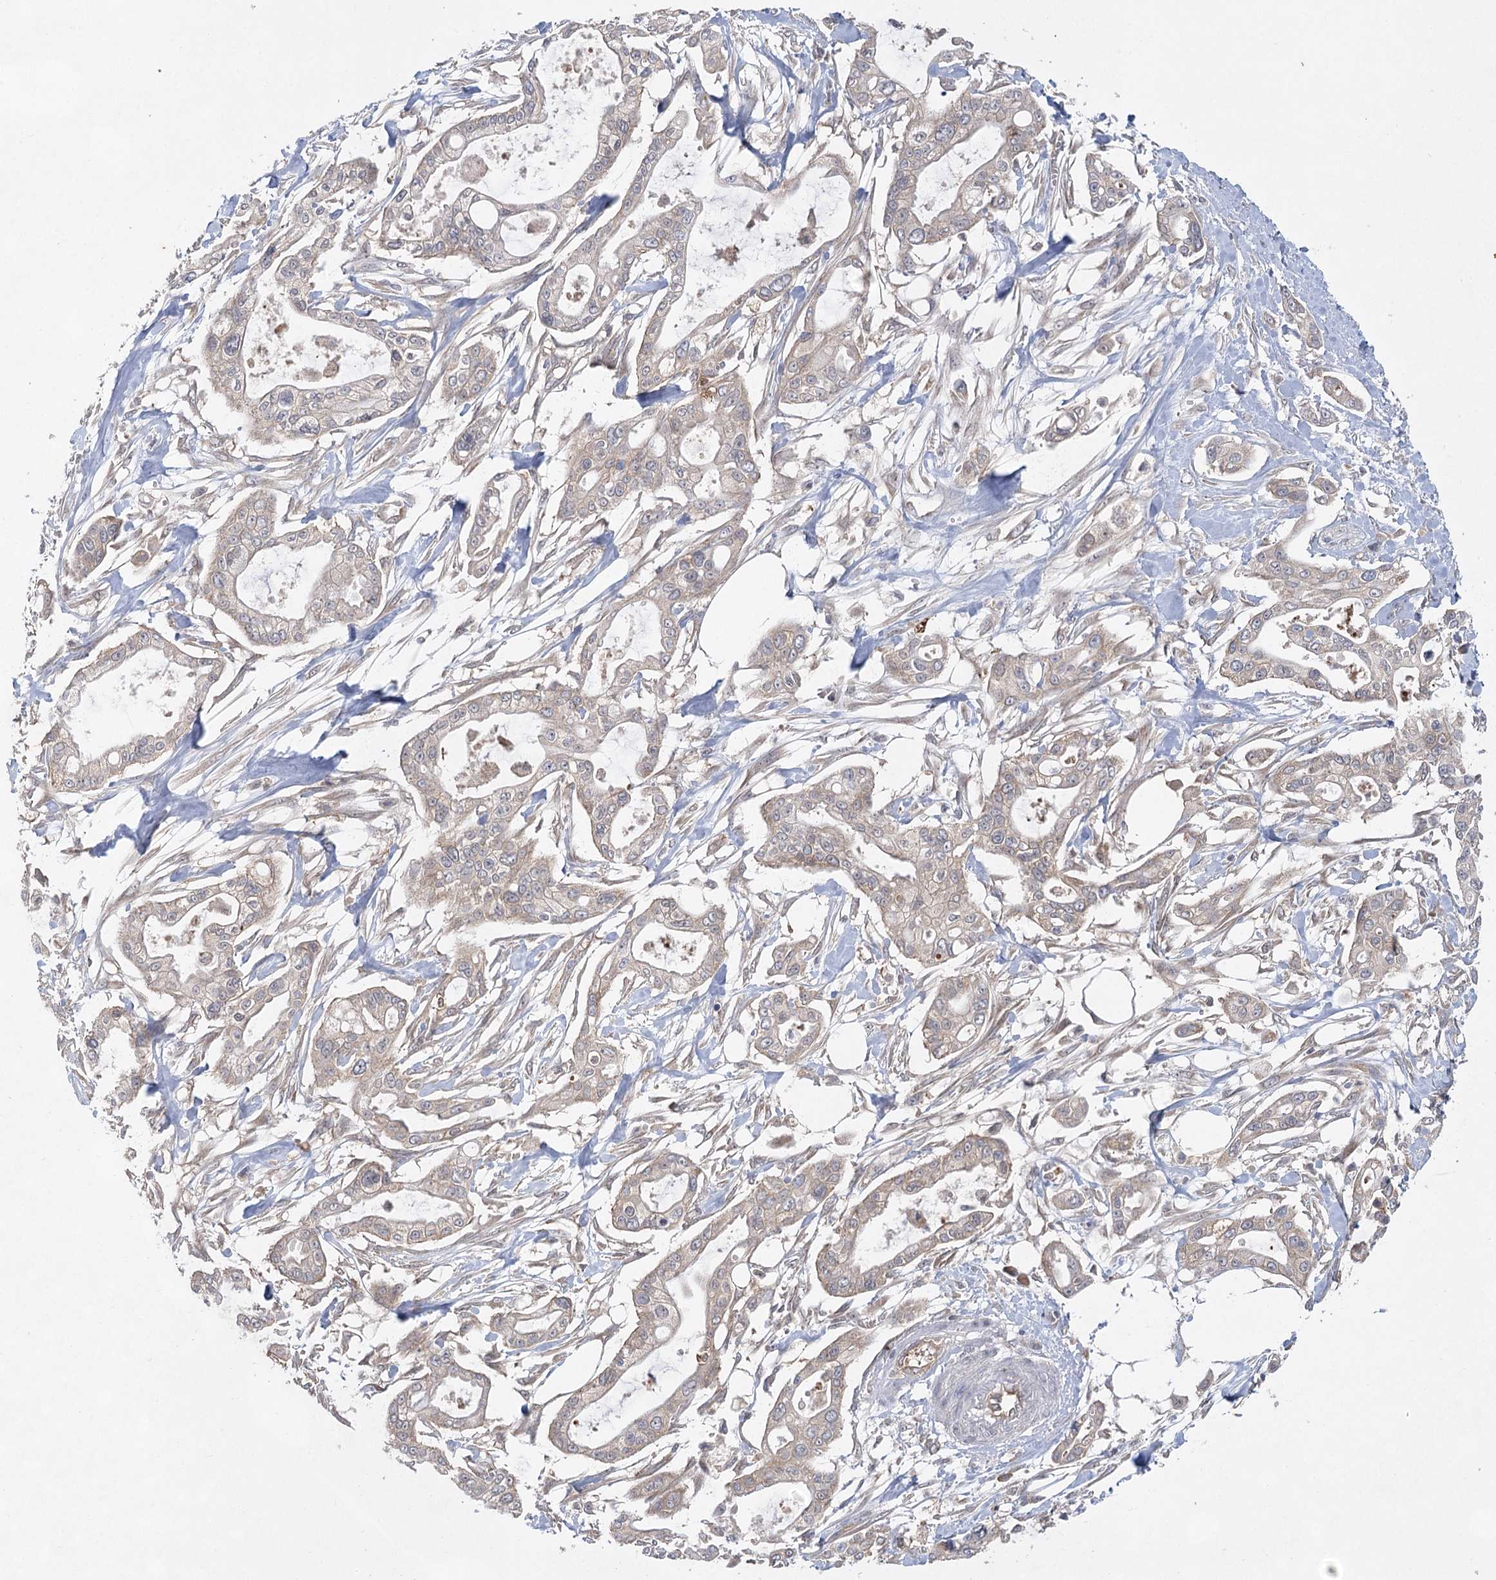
{"staining": {"intensity": "moderate", "quantity": "25%-75%", "location": "cytoplasmic/membranous"}, "tissue": "pancreatic cancer", "cell_type": "Tumor cells", "image_type": "cancer", "snomed": [{"axis": "morphology", "description": "Adenocarcinoma, NOS"}, {"axis": "topography", "description": "Pancreas"}], "caption": "Protein analysis of pancreatic cancer tissue reveals moderate cytoplasmic/membranous positivity in approximately 25%-75% of tumor cells. (DAB IHC with brightfield microscopy, high magnification).", "gene": "EIF3A", "patient": {"sex": "male", "age": 68}}